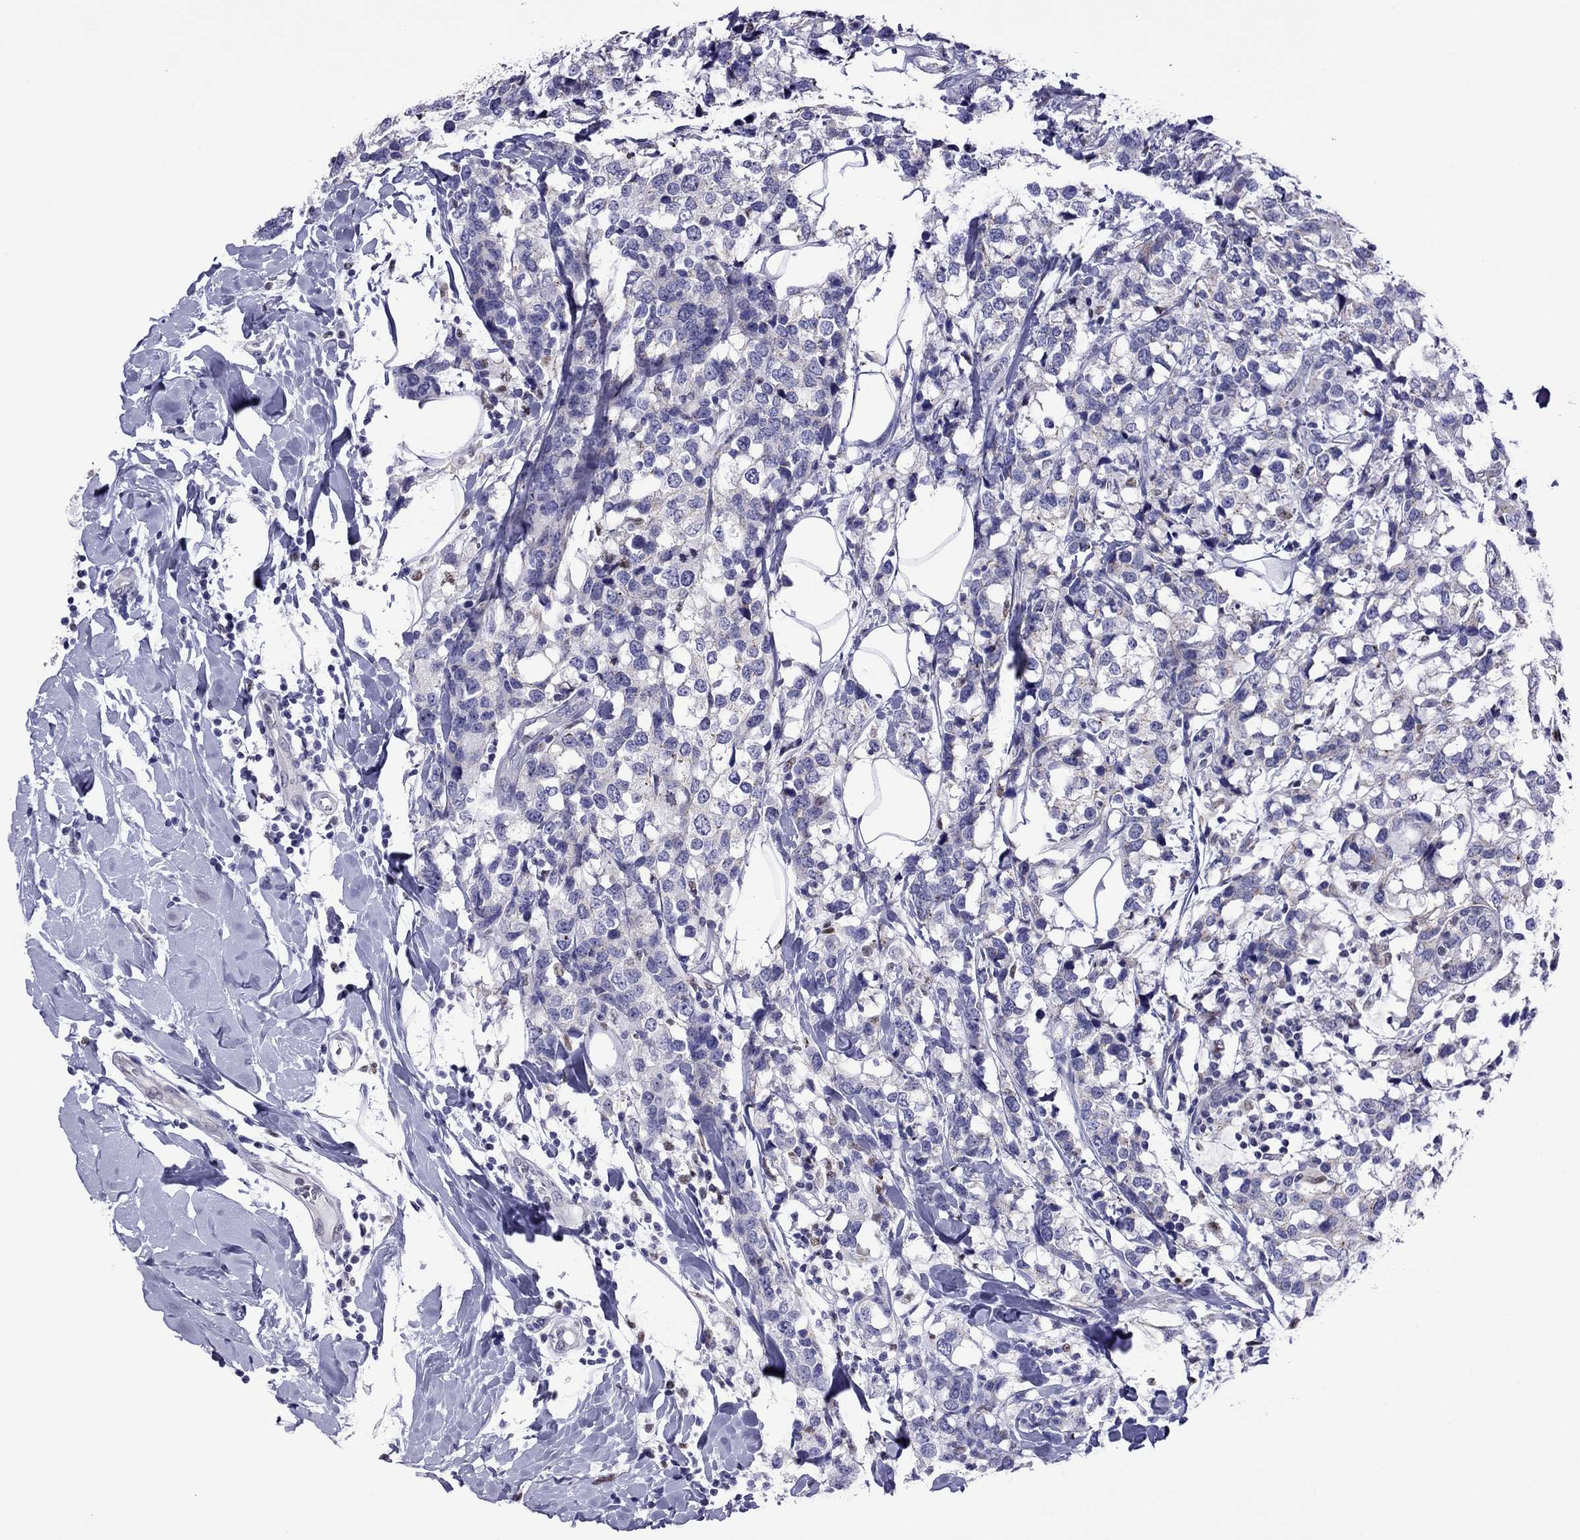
{"staining": {"intensity": "negative", "quantity": "none", "location": "none"}, "tissue": "breast cancer", "cell_type": "Tumor cells", "image_type": "cancer", "snomed": [{"axis": "morphology", "description": "Lobular carcinoma"}, {"axis": "topography", "description": "Breast"}], "caption": "The immunohistochemistry (IHC) photomicrograph has no significant staining in tumor cells of breast cancer tissue. (Brightfield microscopy of DAB immunohistochemistry at high magnification).", "gene": "MPZ", "patient": {"sex": "female", "age": 59}}